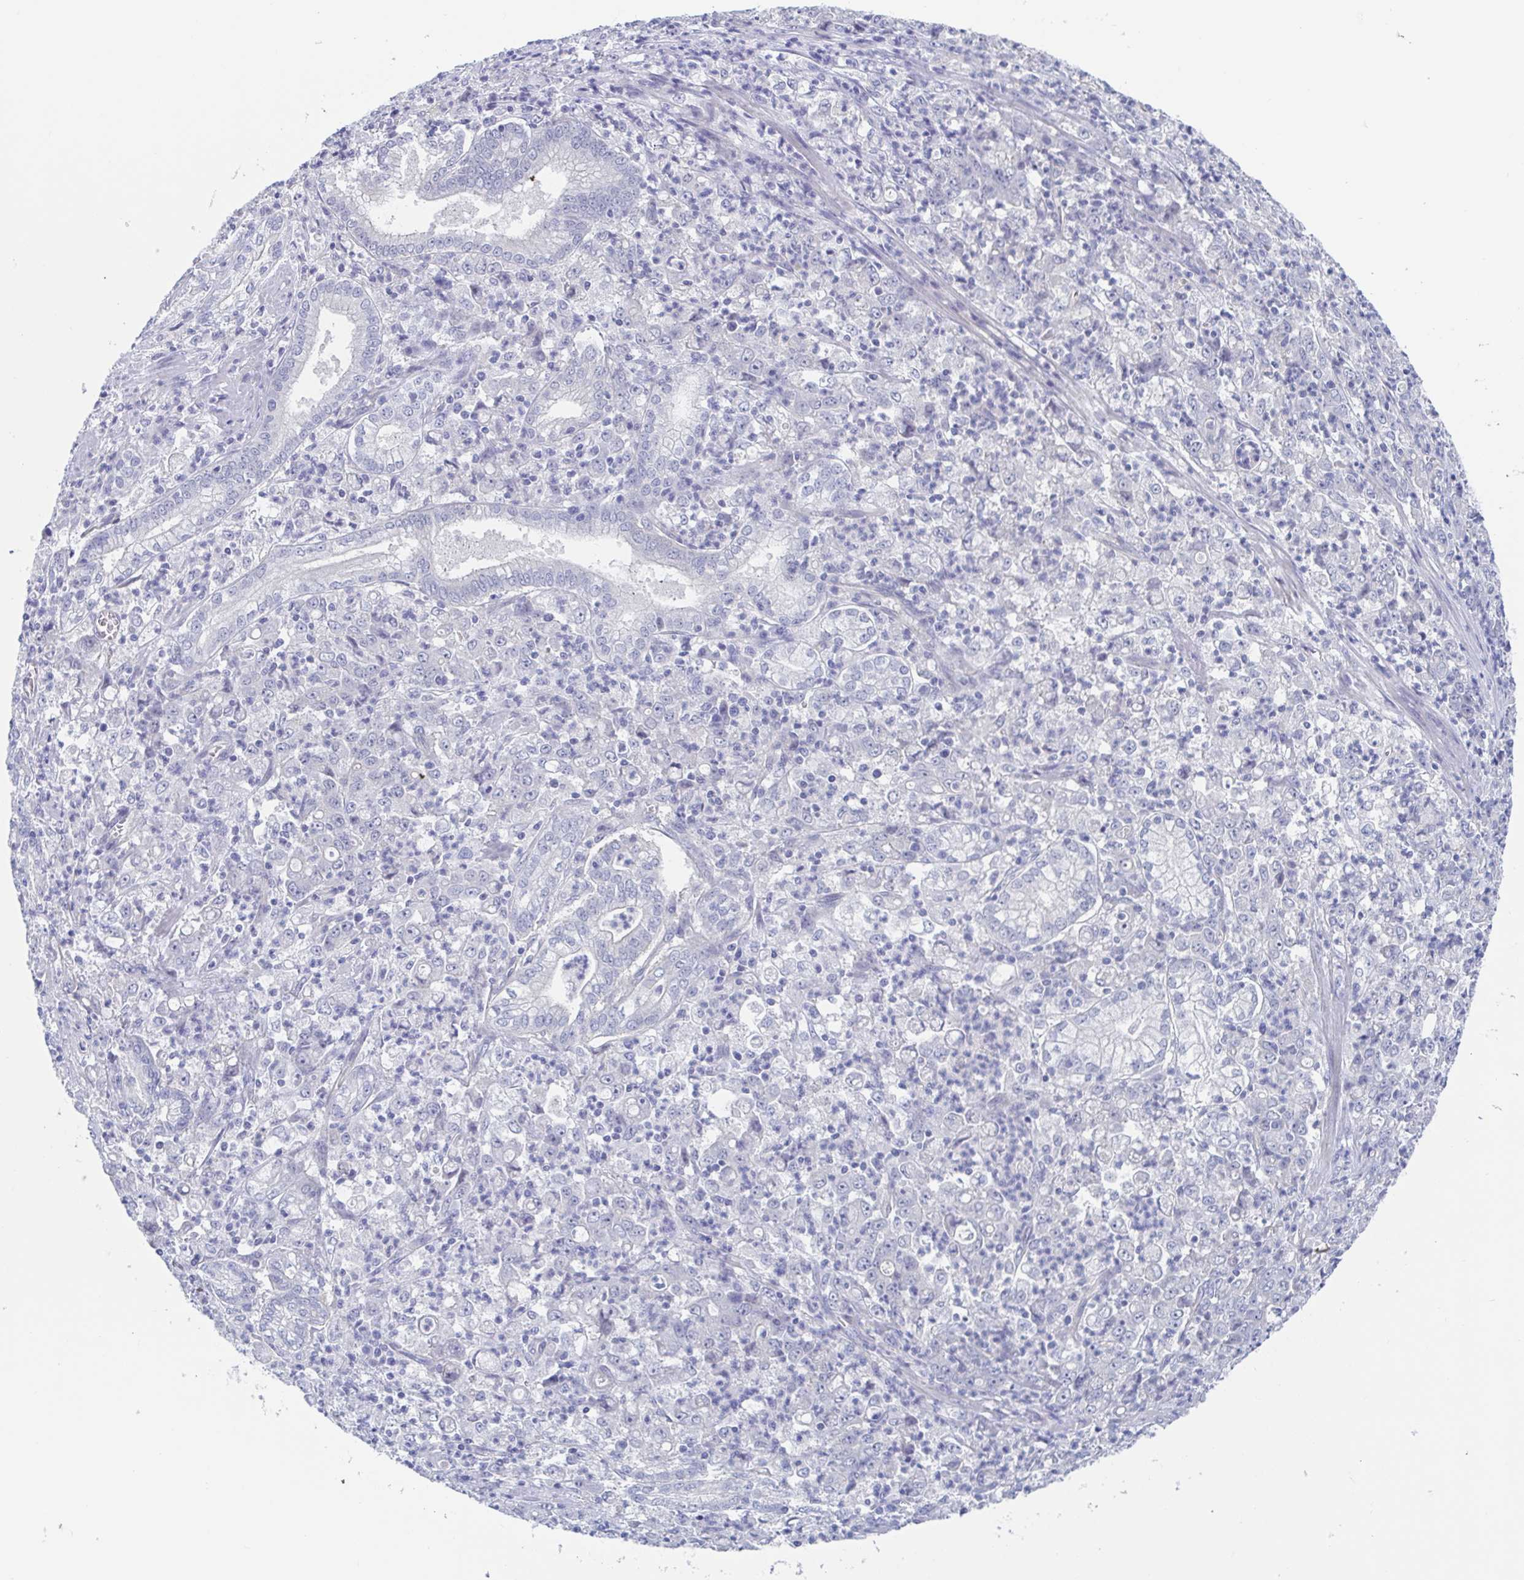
{"staining": {"intensity": "negative", "quantity": "none", "location": "none"}, "tissue": "stomach cancer", "cell_type": "Tumor cells", "image_type": "cancer", "snomed": [{"axis": "morphology", "description": "Adenocarcinoma, NOS"}, {"axis": "topography", "description": "Stomach, lower"}], "caption": "Stomach cancer stained for a protein using immunohistochemistry (IHC) displays no positivity tumor cells.", "gene": "TEX12", "patient": {"sex": "female", "age": 71}}